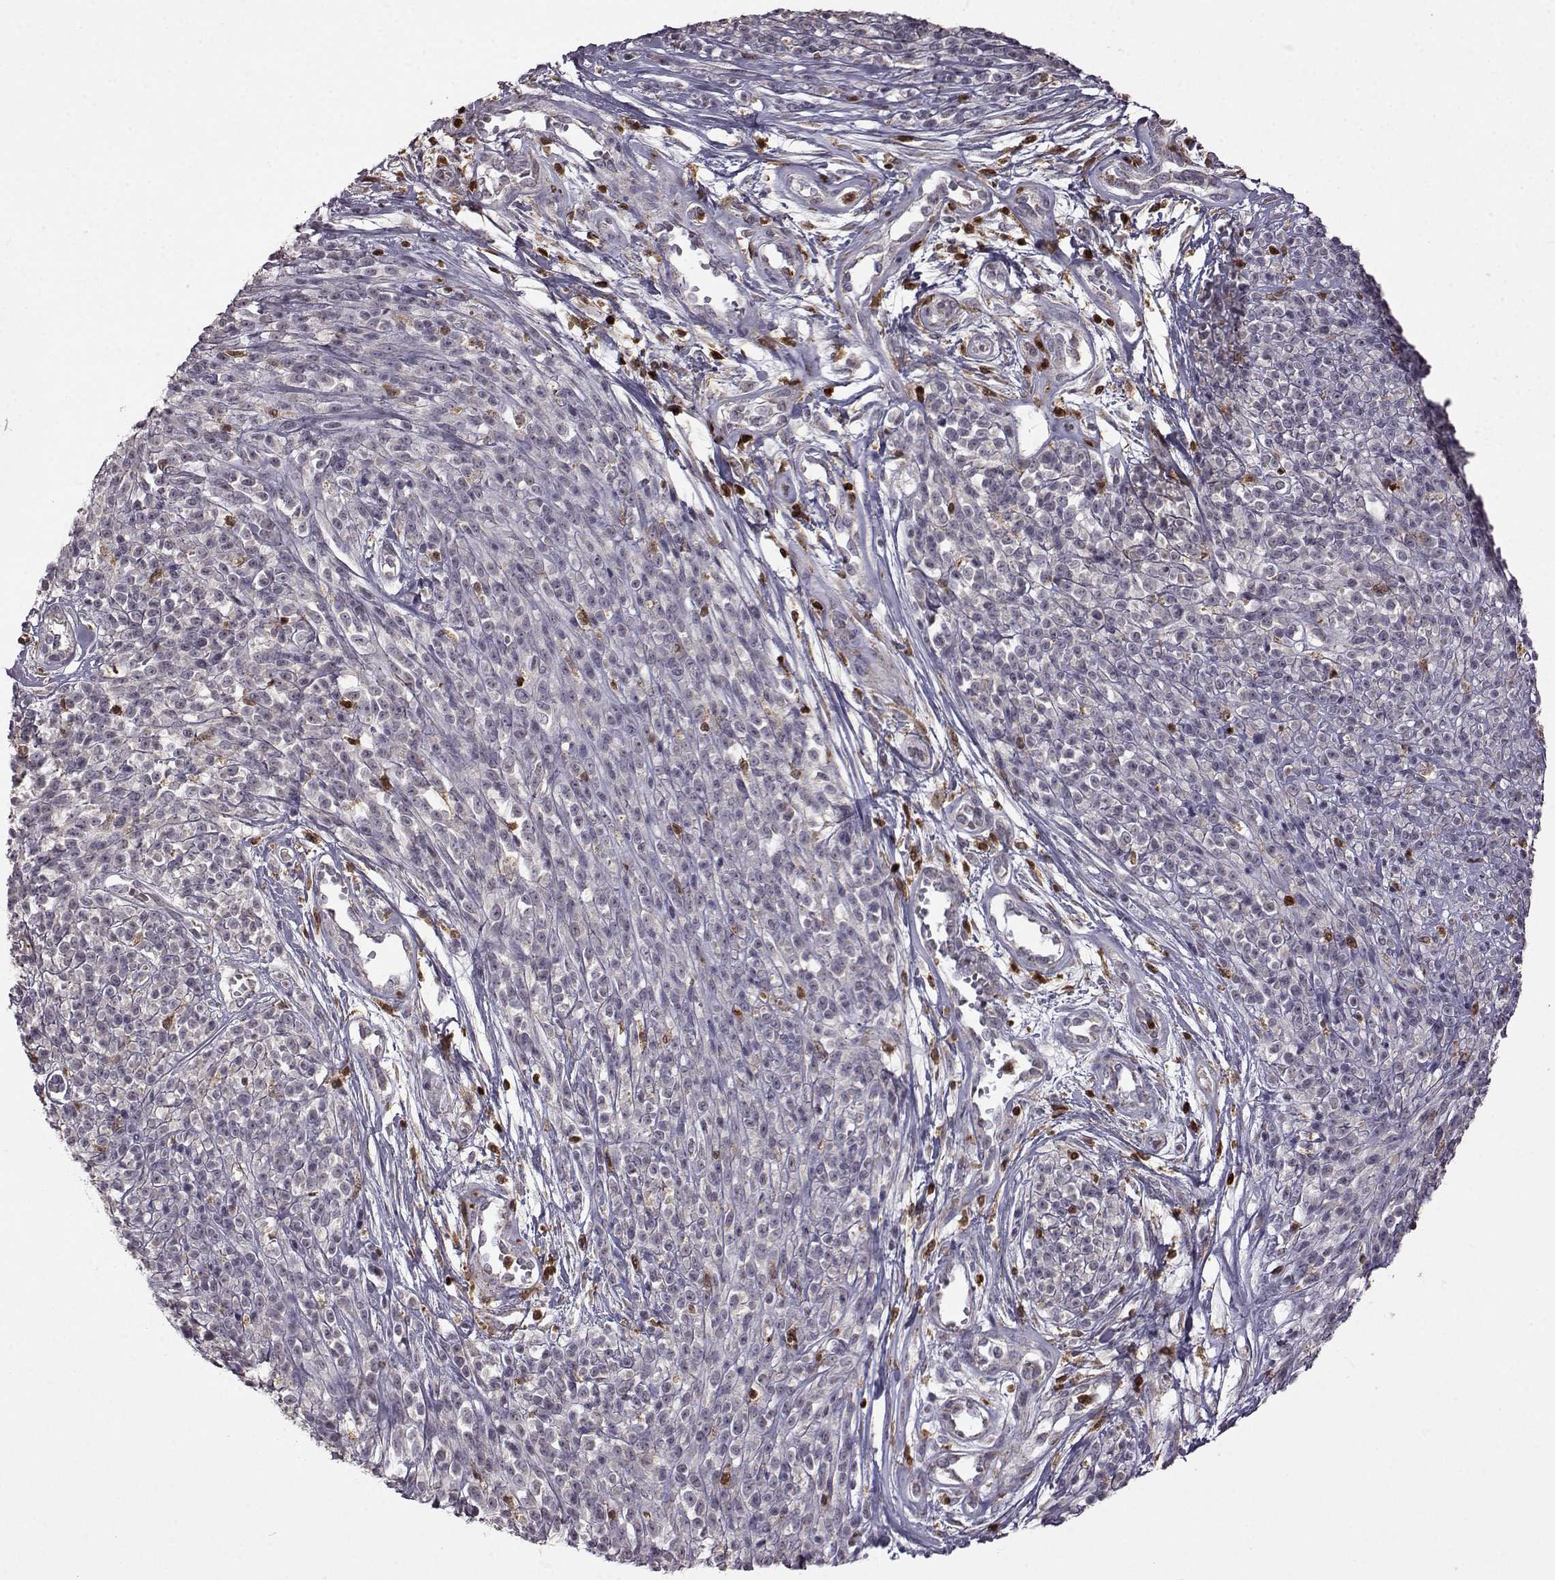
{"staining": {"intensity": "negative", "quantity": "none", "location": "none"}, "tissue": "melanoma", "cell_type": "Tumor cells", "image_type": "cancer", "snomed": [{"axis": "morphology", "description": "Malignant melanoma, NOS"}, {"axis": "topography", "description": "Skin"}, {"axis": "topography", "description": "Skin of trunk"}], "caption": "Tumor cells show no significant positivity in malignant melanoma. Brightfield microscopy of immunohistochemistry (IHC) stained with DAB (brown) and hematoxylin (blue), captured at high magnification.", "gene": "DOK2", "patient": {"sex": "male", "age": 74}}